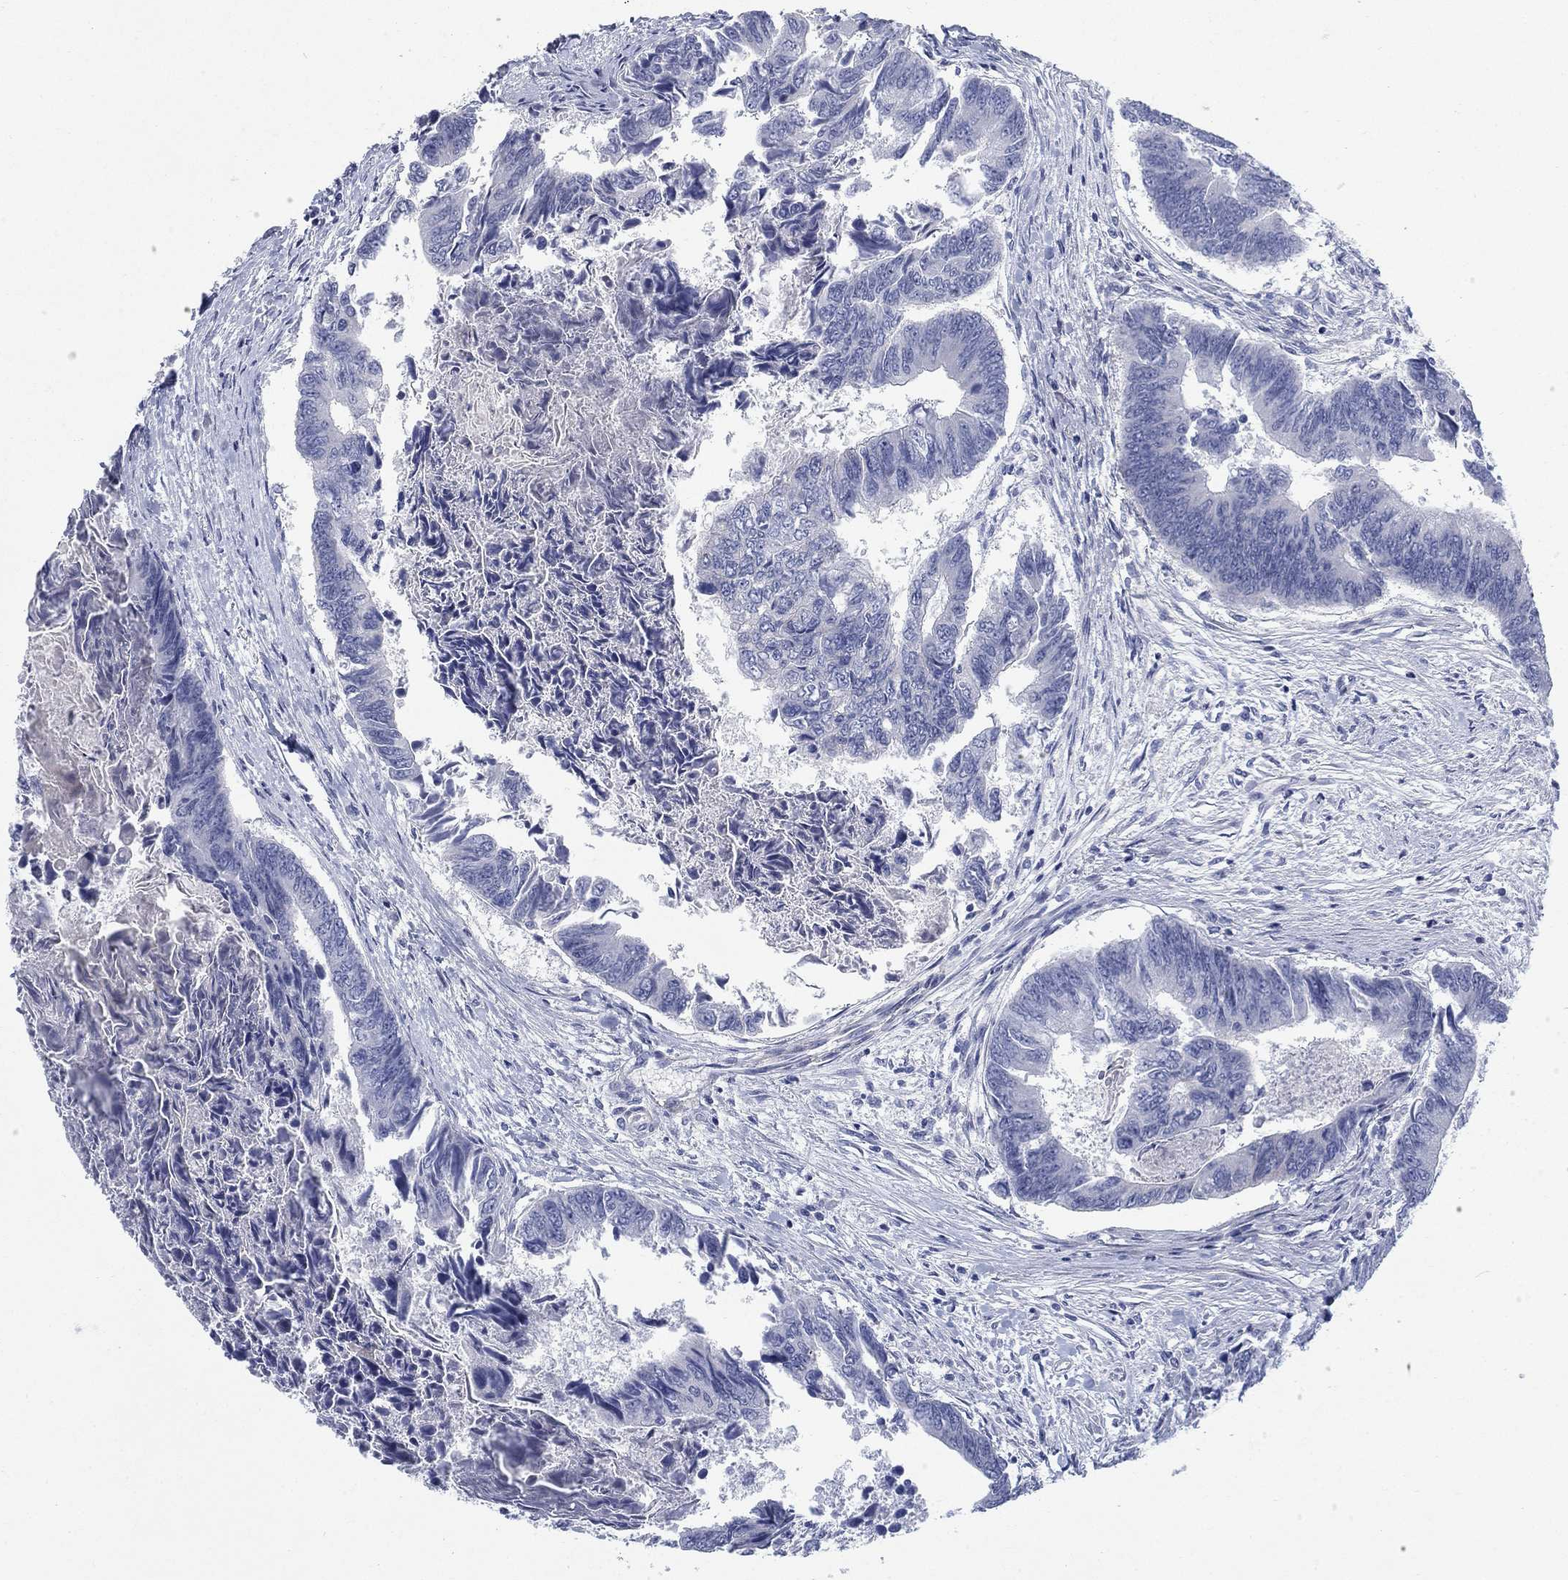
{"staining": {"intensity": "negative", "quantity": "none", "location": "none"}, "tissue": "colorectal cancer", "cell_type": "Tumor cells", "image_type": "cancer", "snomed": [{"axis": "morphology", "description": "Adenocarcinoma, NOS"}, {"axis": "topography", "description": "Colon"}], "caption": "IHC micrograph of adenocarcinoma (colorectal) stained for a protein (brown), which demonstrates no staining in tumor cells.", "gene": "DNER", "patient": {"sex": "female", "age": 65}}